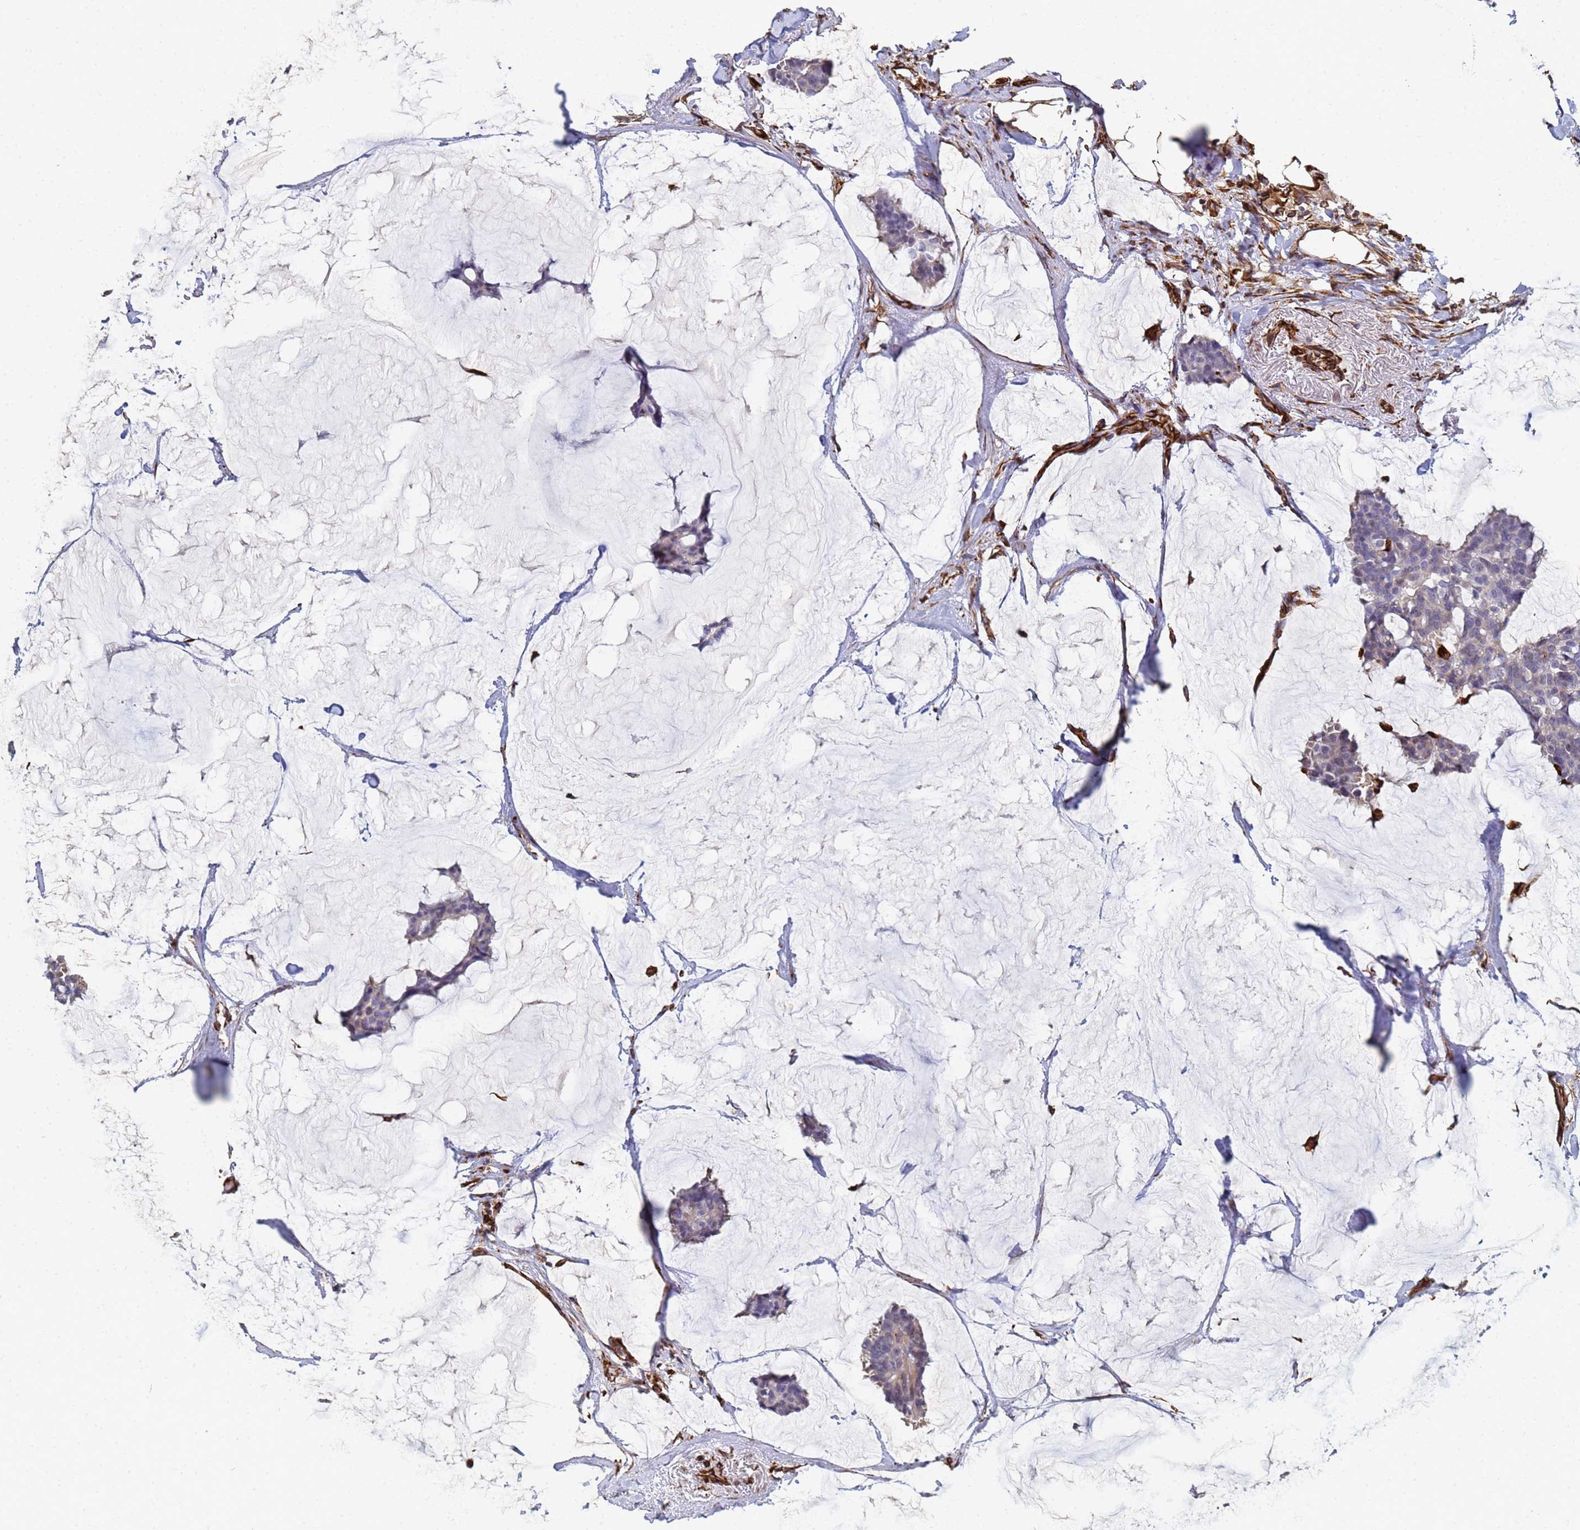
{"staining": {"intensity": "negative", "quantity": "none", "location": "none"}, "tissue": "breast cancer", "cell_type": "Tumor cells", "image_type": "cancer", "snomed": [{"axis": "morphology", "description": "Duct carcinoma"}, {"axis": "topography", "description": "Breast"}], "caption": "Infiltrating ductal carcinoma (breast) stained for a protein using immunohistochemistry shows no staining tumor cells.", "gene": "SYT13", "patient": {"sex": "female", "age": 93}}